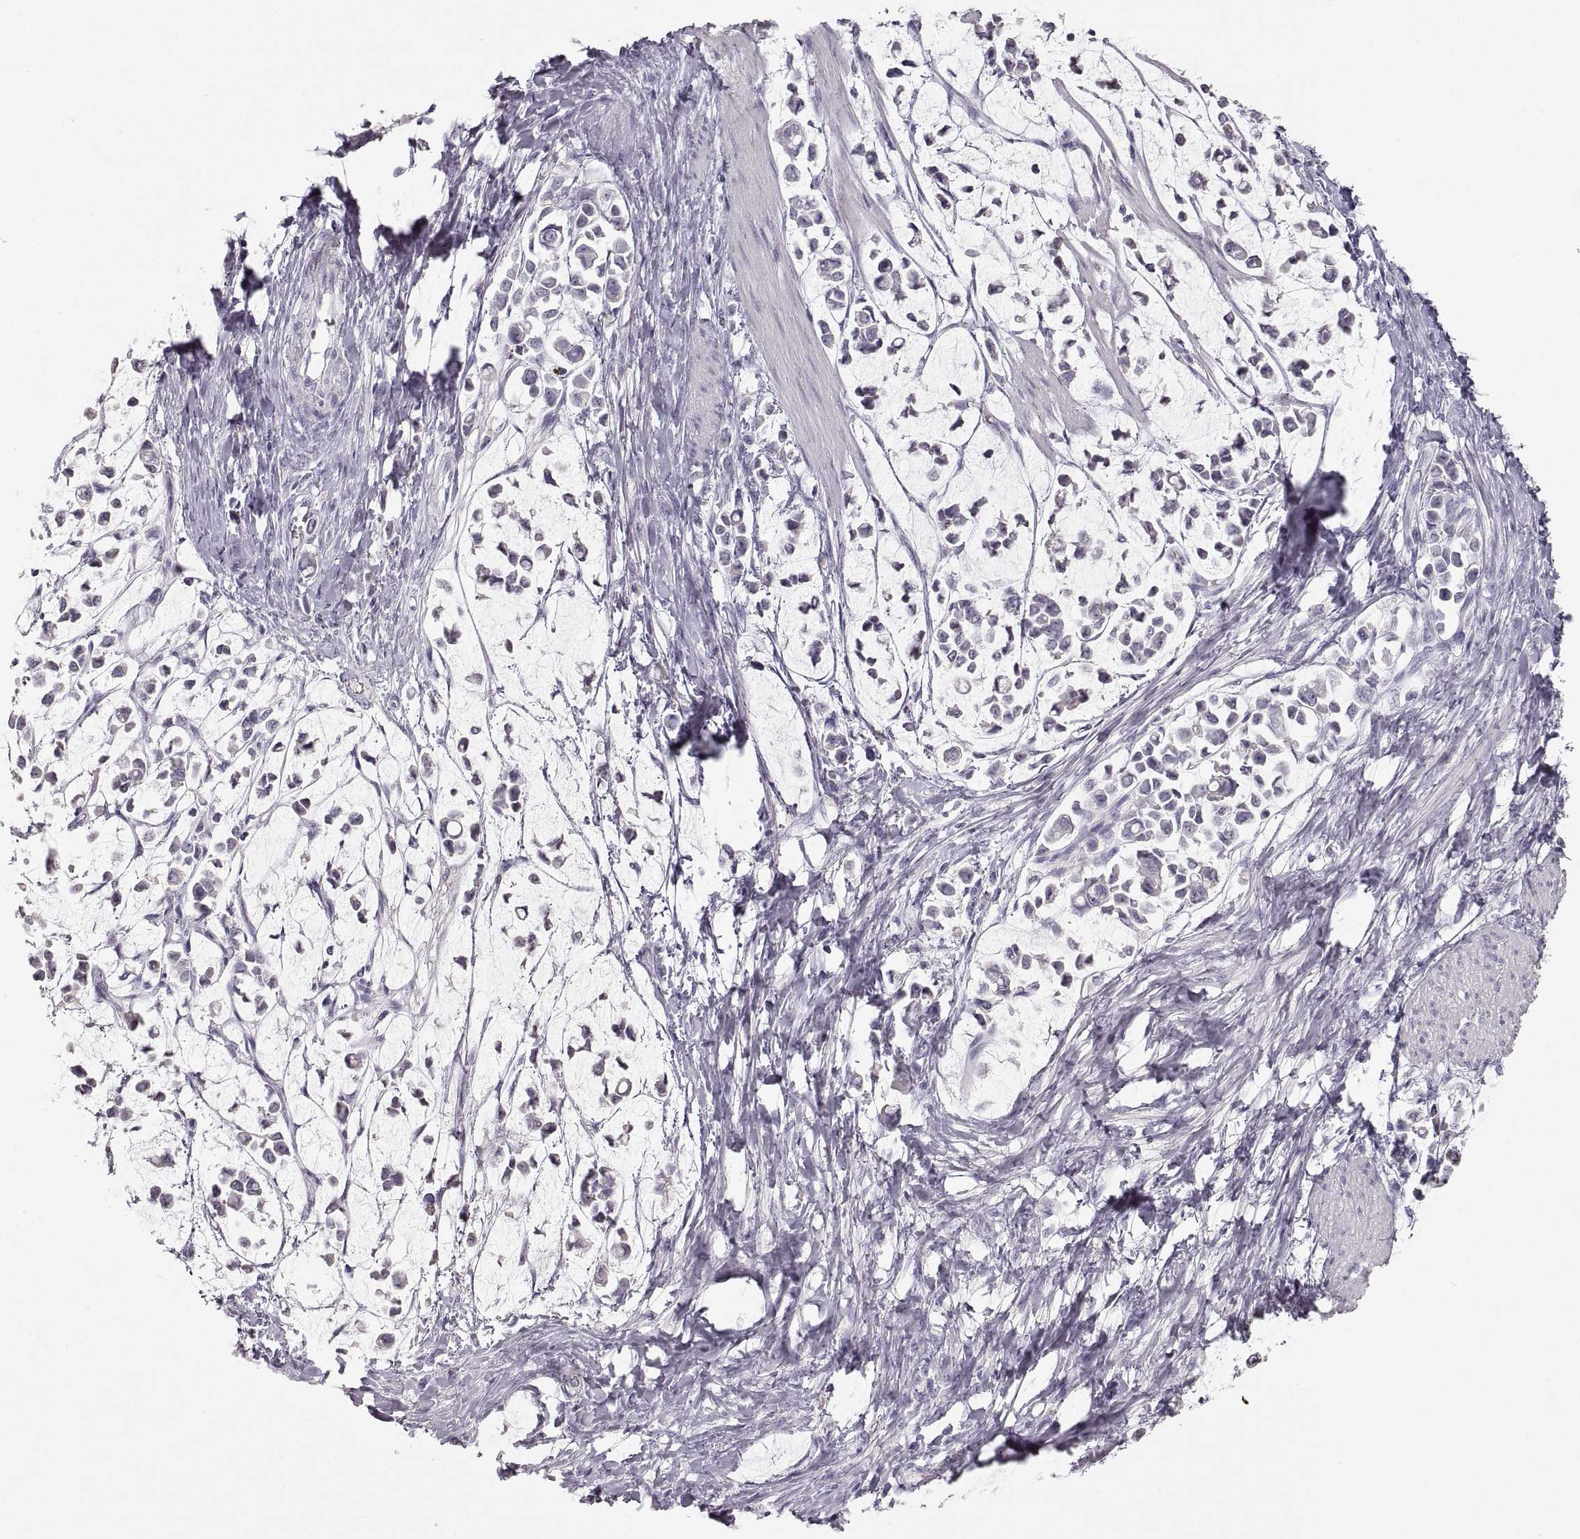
{"staining": {"intensity": "negative", "quantity": "none", "location": "none"}, "tissue": "stomach cancer", "cell_type": "Tumor cells", "image_type": "cancer", "snomed": [{"axis": "morphology", "description": "Adenocarcinoma, NOS"}, {"axis": "topography", "description": "Stomach"}], "caption": "There is no significant positivity in tumor cells of stomach cancer. (Stains: DAB (3,3'-diaminobenzidine) immunohistochemistry with hematoxylin counter stain, Microscopy: brightfield microscopy at high magnification).", "gene": "ZP3", "patient": {"sex": "male", "age": 82}}